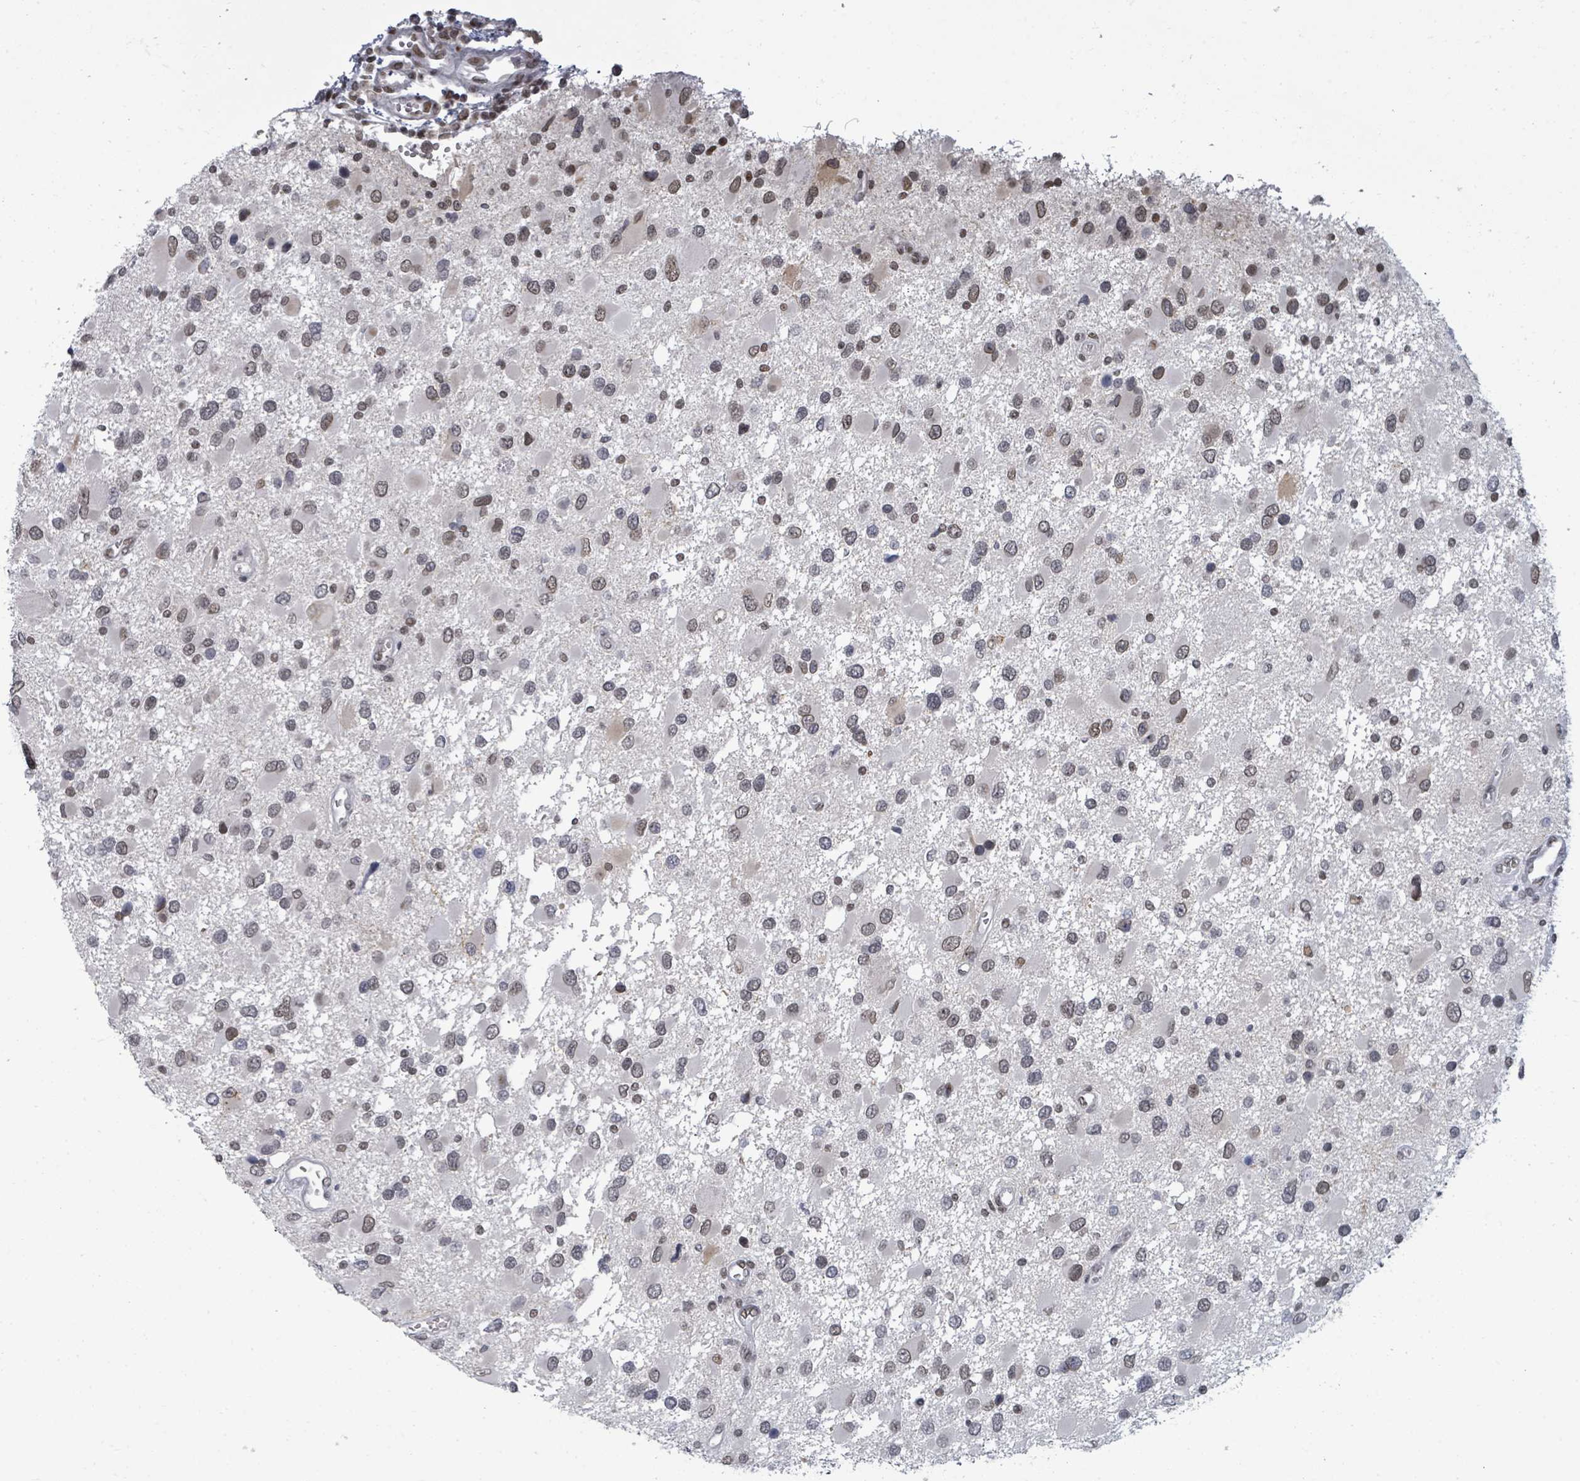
{"staining": {"intensity": "weak", "quantity": "25%-75%", "location": "nuclear"}, "tissue": "glioma", "cell_type": "Tumor cells", "image_type": "cancer", "snomed": [{"axis": "morphology", "description": "Glioma, malignant, High grade"}, {"axis": "topography", "description": "Brain"}], "caption": "IHC of malignant glioma (high-grade) reveals low levels of weak nuclear staining in approximately 25%-75% of tumor cells.", "gene": "ERCC5", "patient": {"sex": "male", "age": 53}}